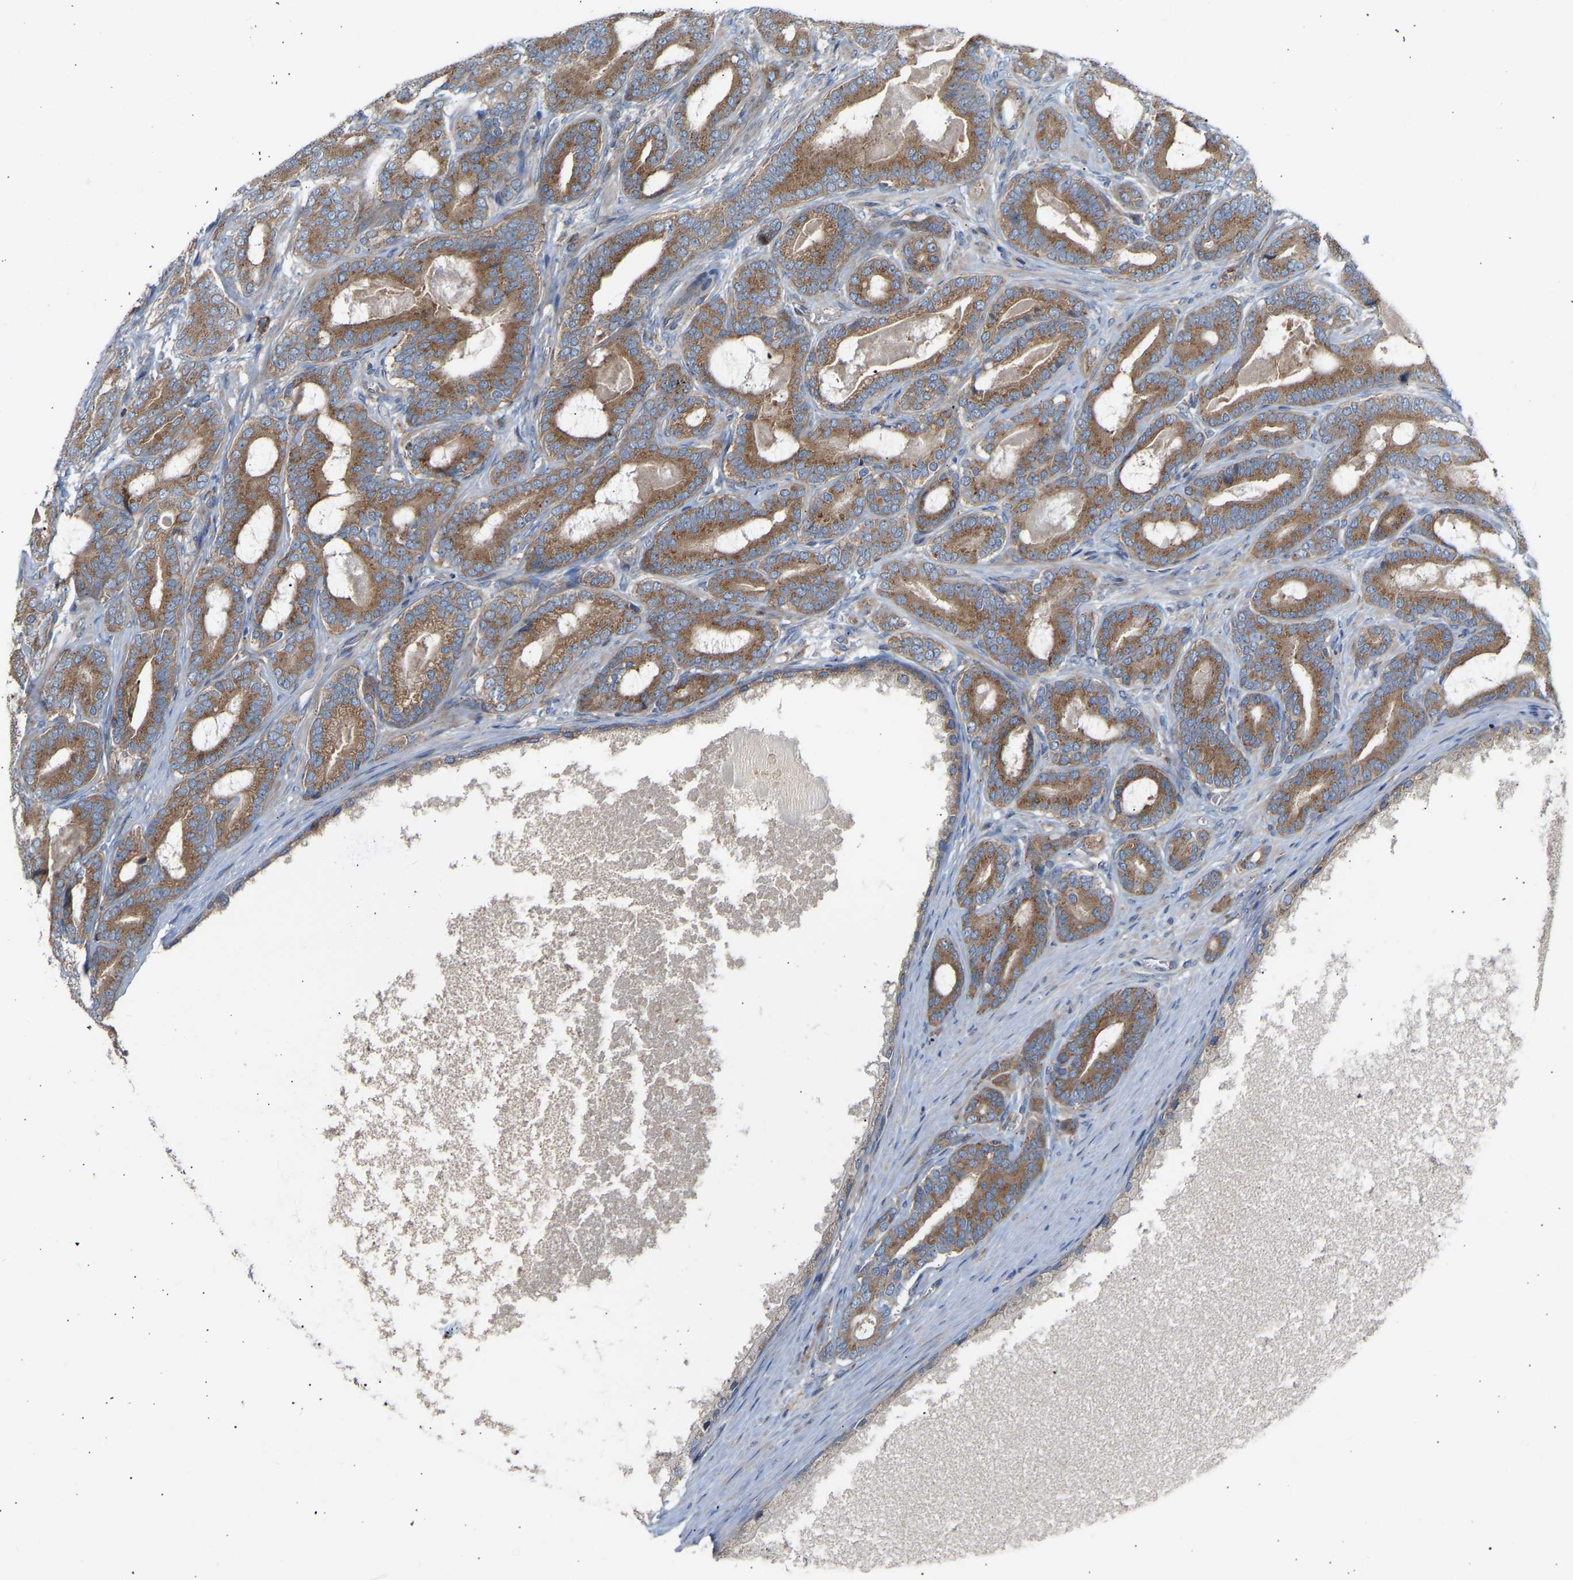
{"staining": {"intensity": "moderate", "quantity": ">75%", "location": "cytoplasmic/membranous"}, "tissue": "prostate cancer", "cell_type": "Tumor cells", "image_type": "cancer", "snomed": [{"axis": "morphology", "description": "Adenocarcinoma, High grade"}, {"axis": "topography", "description": "Prostate"}], "caption": "This is a photomicrograph of immunohistochemistry (IHC) staining of prostate cancer (high-grade adenocarcinoma), which shows moderate expression in the cytoplasmic/membranous of tumor cells.", "gene": "GCN1", "patient": {"sex": "male", "age": 60}}